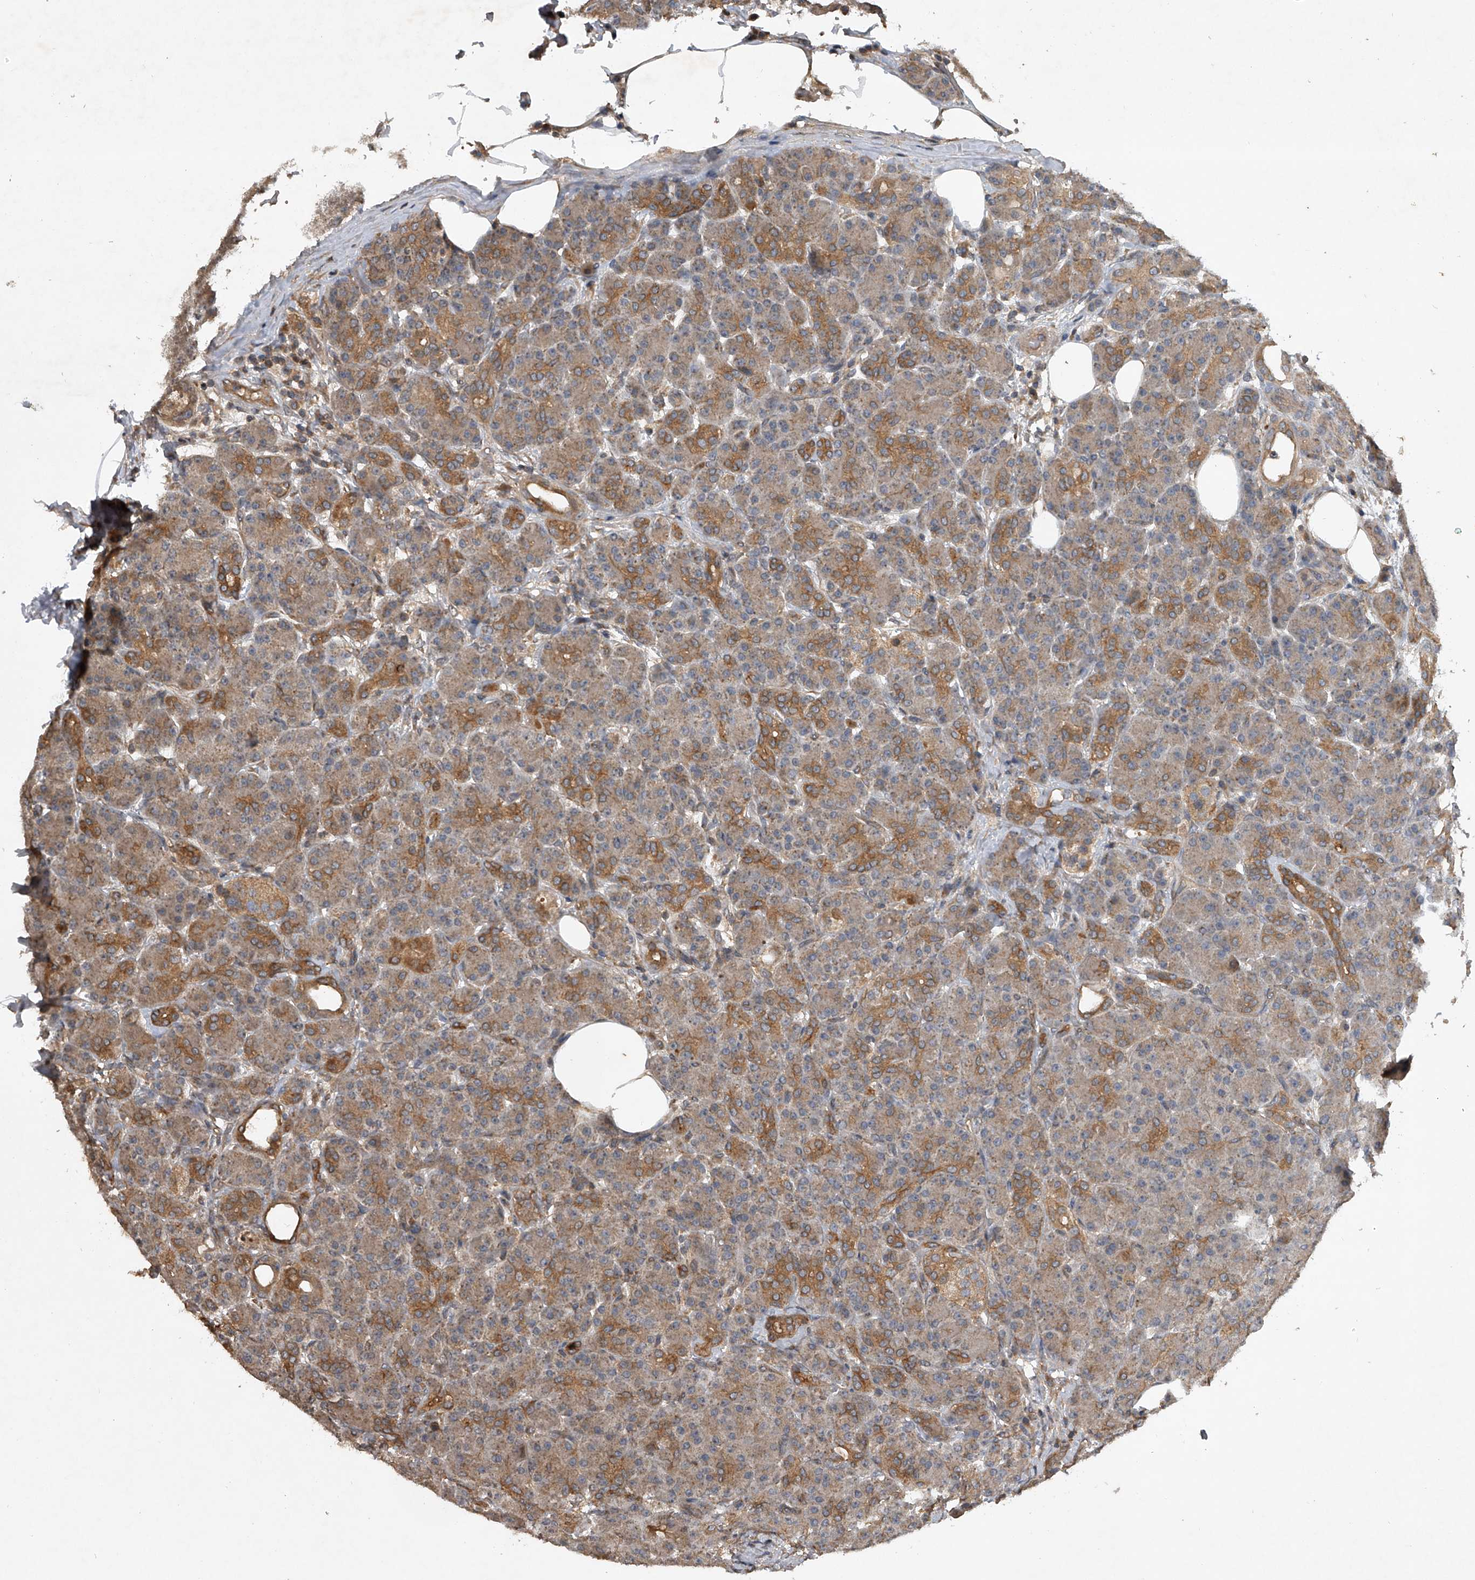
{"staining": {"intensity": "moderate", "quantity": "25%-75%", "location": "cytoplasmic/membranous"}, "tissue": "pancreas", "cell_type": "Exocrine glandular cells", "image_type": "normal", "snomed": [{"axis": "morphology", "description": "Normal tissue, NOS"}, {"axis": "topography", "description": "Pancreas"}], "caption": "Moderate cytoplasmic/membranous staining is seen in approximately 25%-75% of exocrine glandular cells in benign pancreas. (DAB (3,3'-diaminobenzidine) = brown stain, brightfield microscopy at high magnification).", "gene": "NFS1", "patient": {"sex": "male", "age": 63}}